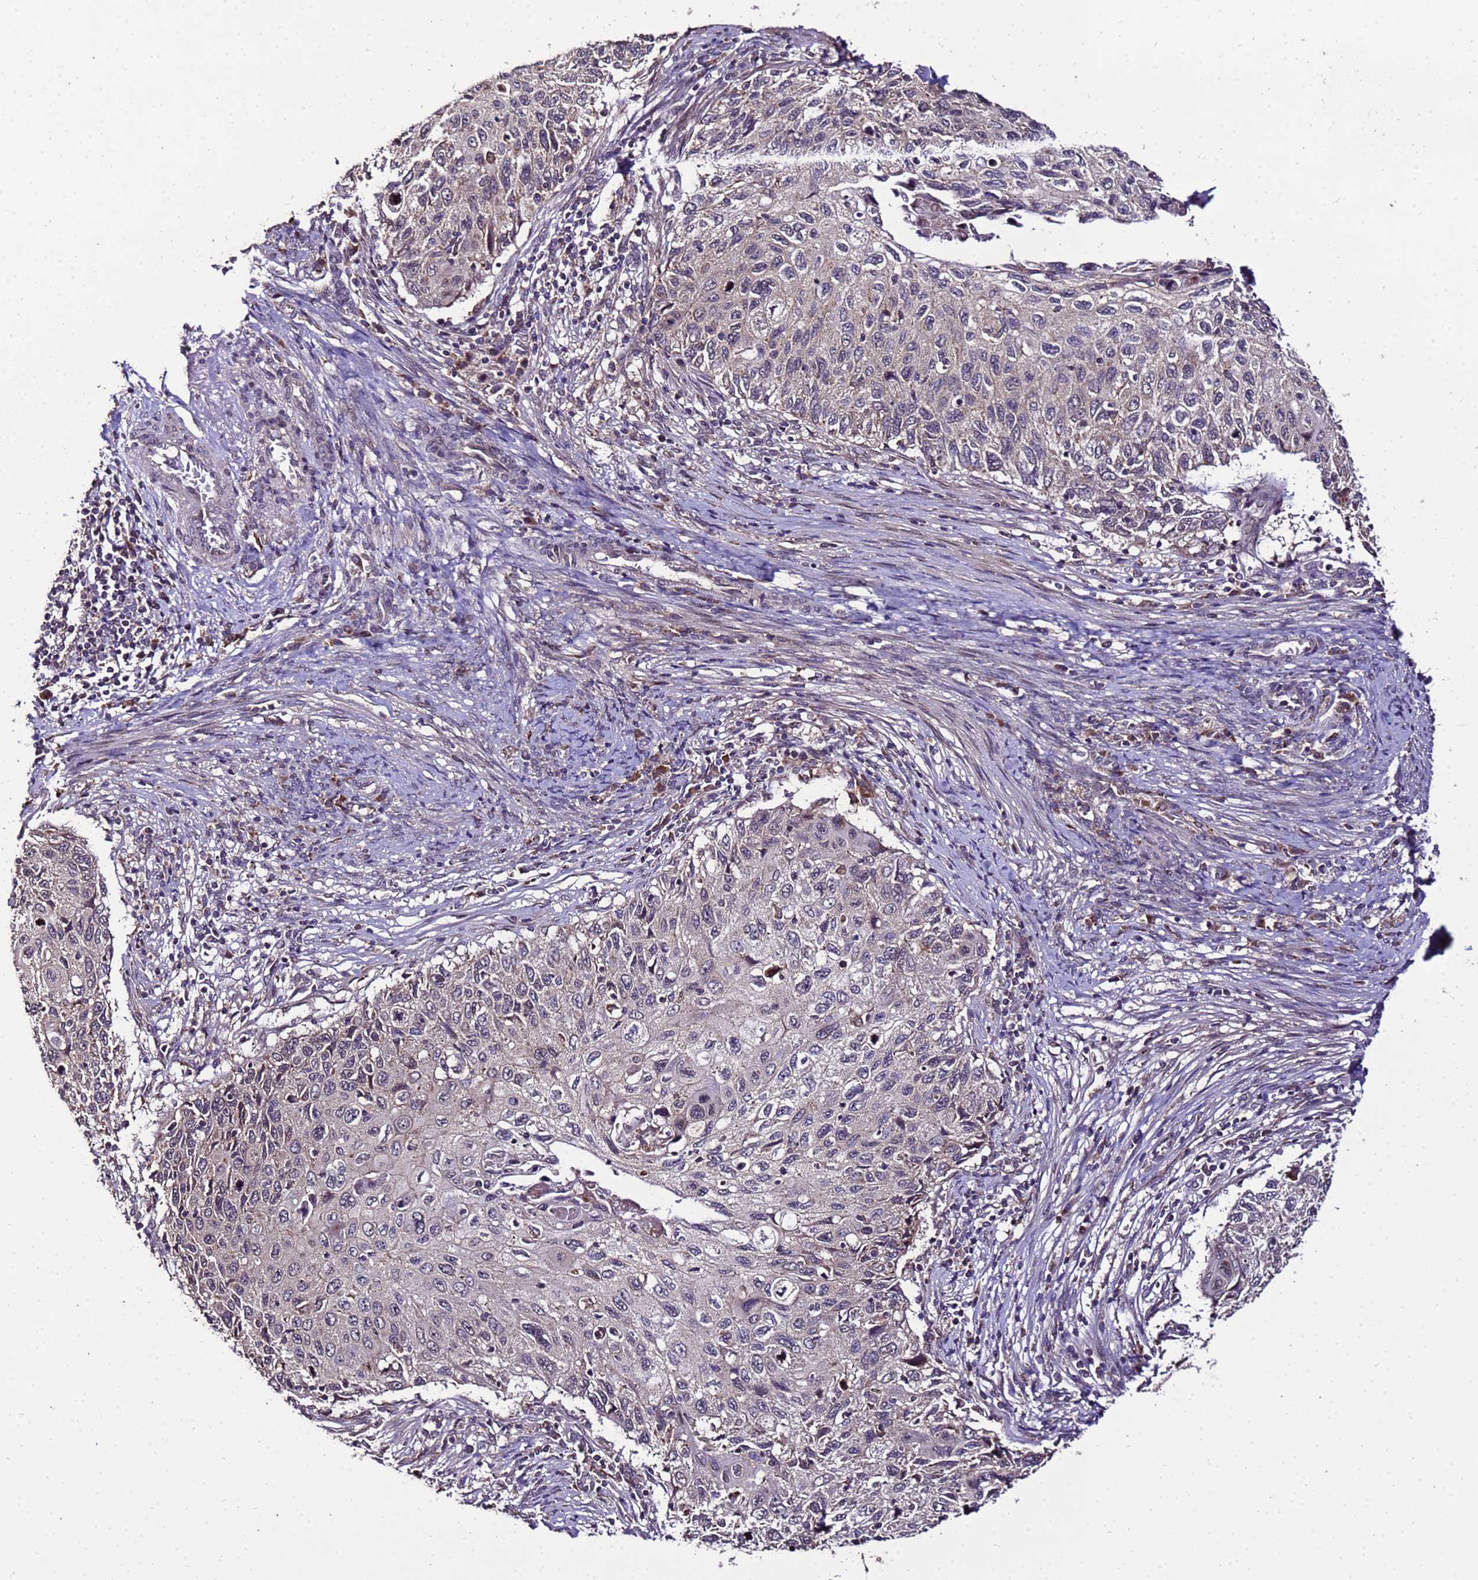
{"staining": {"intensity": "negative", "quantity": "none", "location": "none"}, "tissue": "cervical cancer", "cell_type": "Tumor cells", "image_type": "cancer", "snomed": [{"axis": "morphology", "description": "Squamous cell carcinoma, NOS"}, {"axis": "topography", "description": "Cervix"}], "caption": "Immunohistochemical staining of cervical cancer shows no significant expression in tumor cells.", "gene": "ZNF329", "patient": {"sex": "female", "age": 70}}